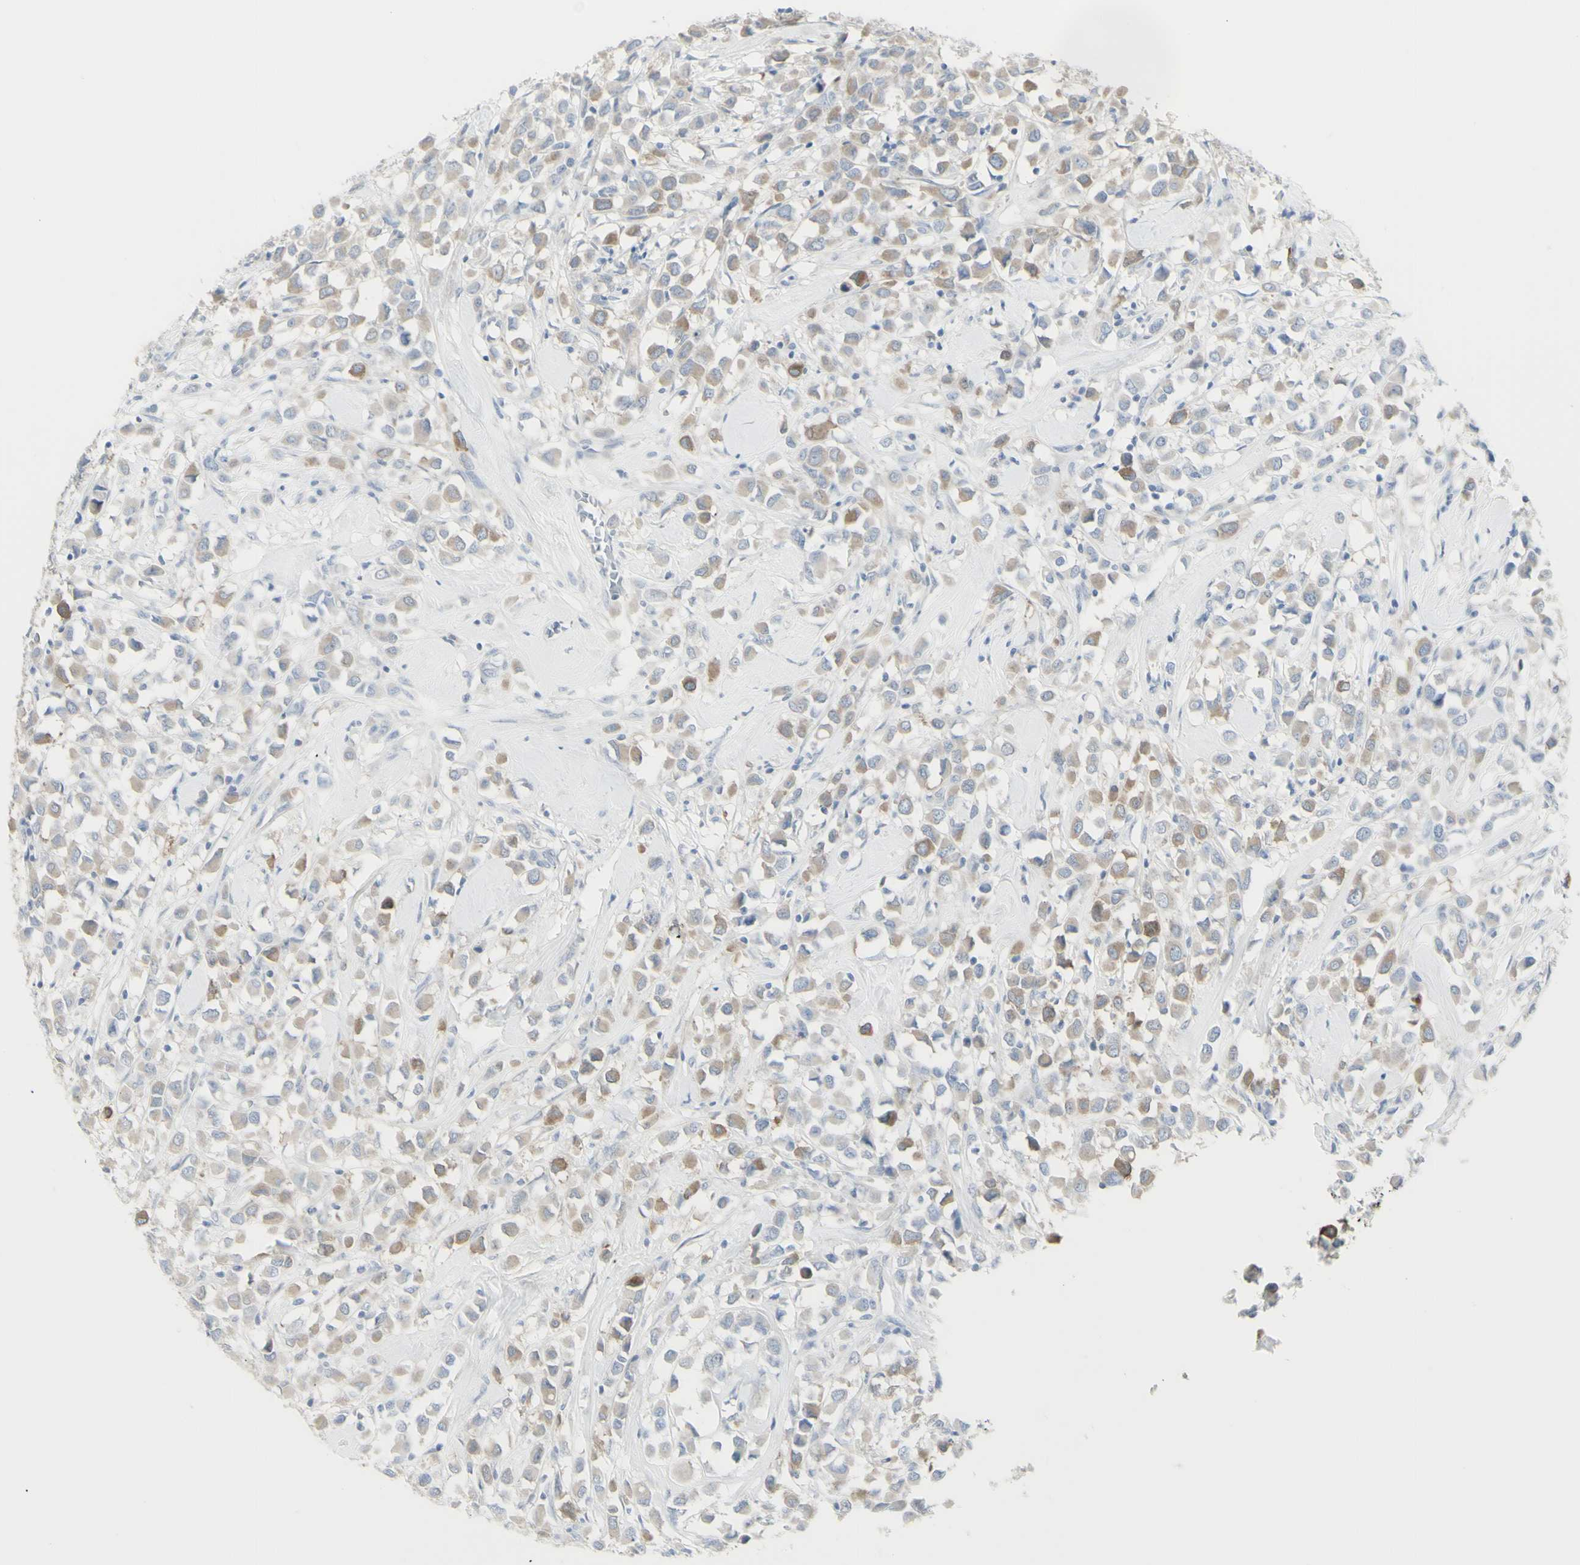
{"staining": {"intensity": "moderate", "quantity": ">75%", "location": "cytoplasmic/membranous"}, "tissue": "breast cancer", "cell_type": "Tumor cells", "image_type": "cancer", "snomed": [{"axis": "morphology", "description": "Duct carcinoma"}, {"axis": "topography", "description": "Breast"}], "caption": "DAB immunohistochemical staining of human breast cancer (infiltrating ductal carcinoma) demonstrates moderate cytoplasmic/membranous protein positivity in about >75% of tumor cells. (IHC, brightfield microscopy, high magnification).", "gene": "ENSG00000198211", "patient": {"sex": "female", "age": 61}}